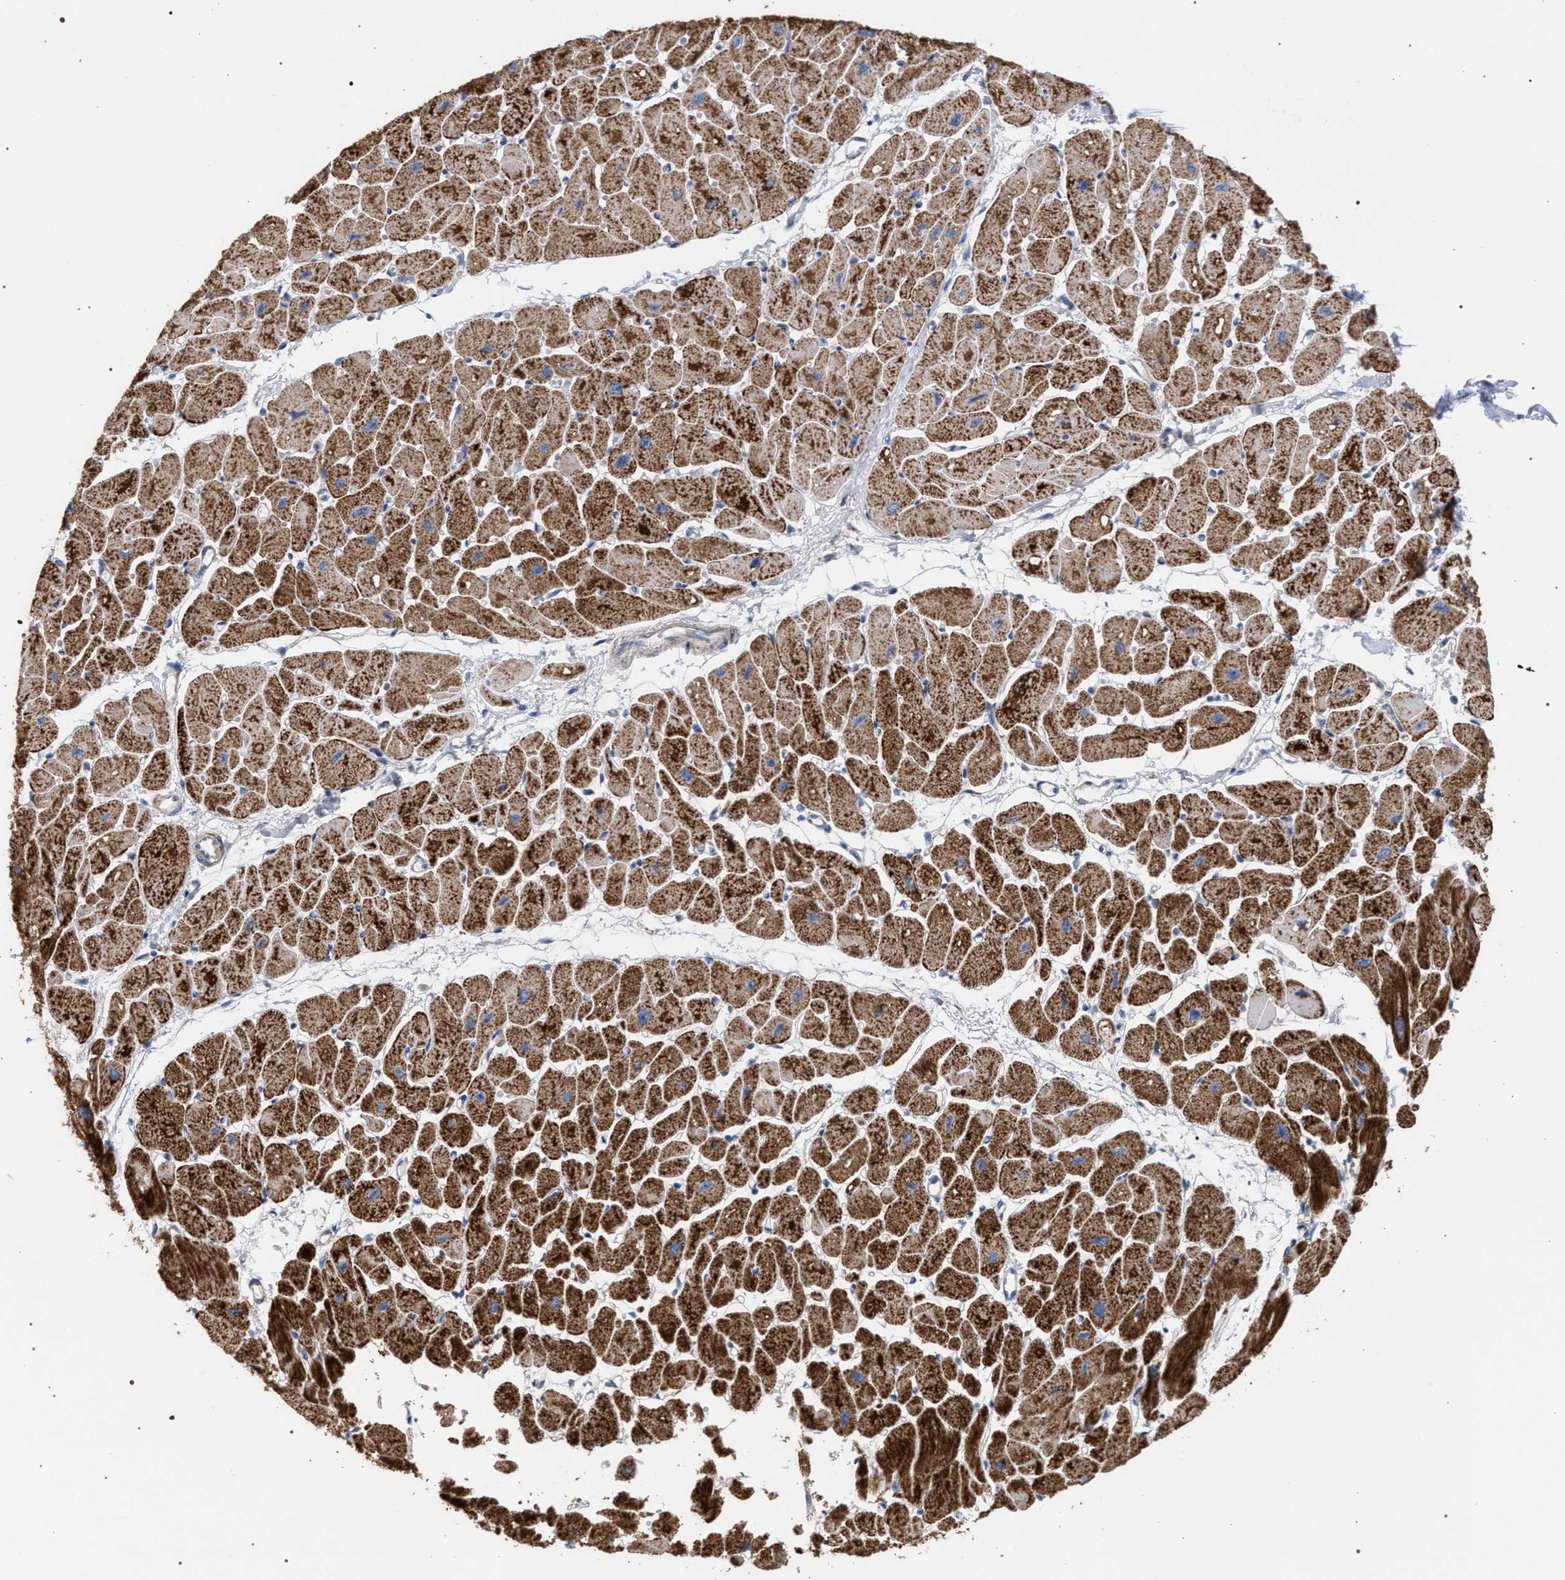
{"staining": {"intensity": "strong", "quantity": ">75%", "location": "cytoplasmic/membranous"}, "tissue": "heart muscle", "cell_type": "Cardiomyocytes", "image_type": "normal", "snomed": [{"axis": "morphology", "description": "Normal tissue, NOS"}, {"axis": "topography", "description": "Heart"}], "caption": "Protein positivity by IHC displays strong cytoplasmic/membranous staining in approximately >75% of cardiomyocytes in unremarkable heart muscle. The staining is performed using DAB (3,3'-diaminobenzidine) brown chromogen to label protein expression. The nuclei are counter-stained blue using hematoxylin.", "gene": "ECI2", "patient": {"sex": "female", "age": 54}}